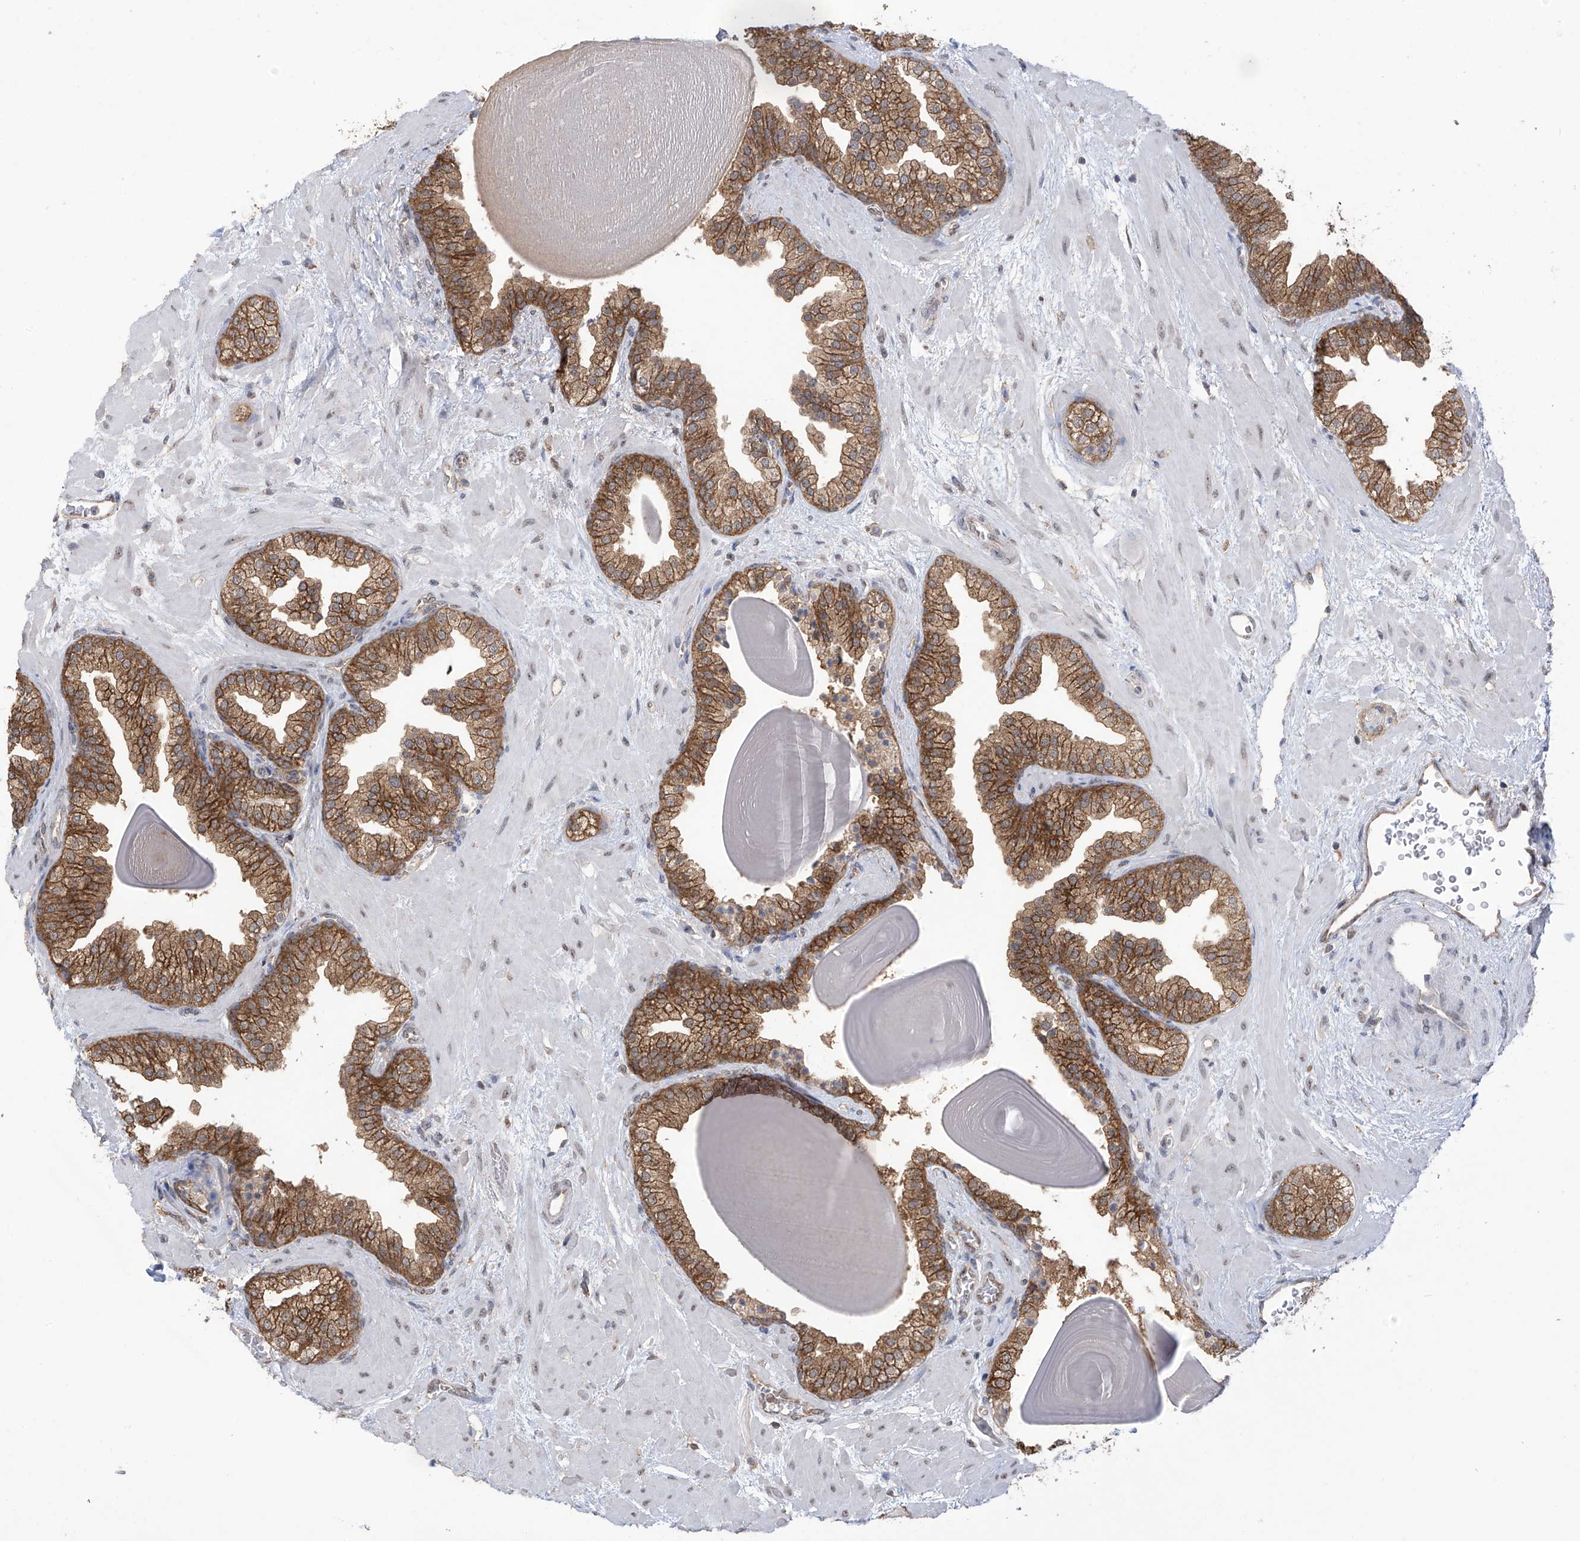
{"staining": {"intensity": "strong", "quantity": ">75%", "location": "cytoplasmic/membranous"}, "tissue": "prostate", "cell_type": "Glandular cells", "image_type": "normal", "snomed": [{"axis": "morphology", "description": "Normal tissue, NOS"}, {"axis": "topography", "description": "Prostate"}], "caption": "Protein staining demonstrates strong cytoplasmic/membranous expression in about >75% of glandular cells in benign prostate. (DAB IHC, brown staining for protein, blue staining for nuclei).", "gene": "KIAA1522", "patient": {"sex": "male", "age": 48}}